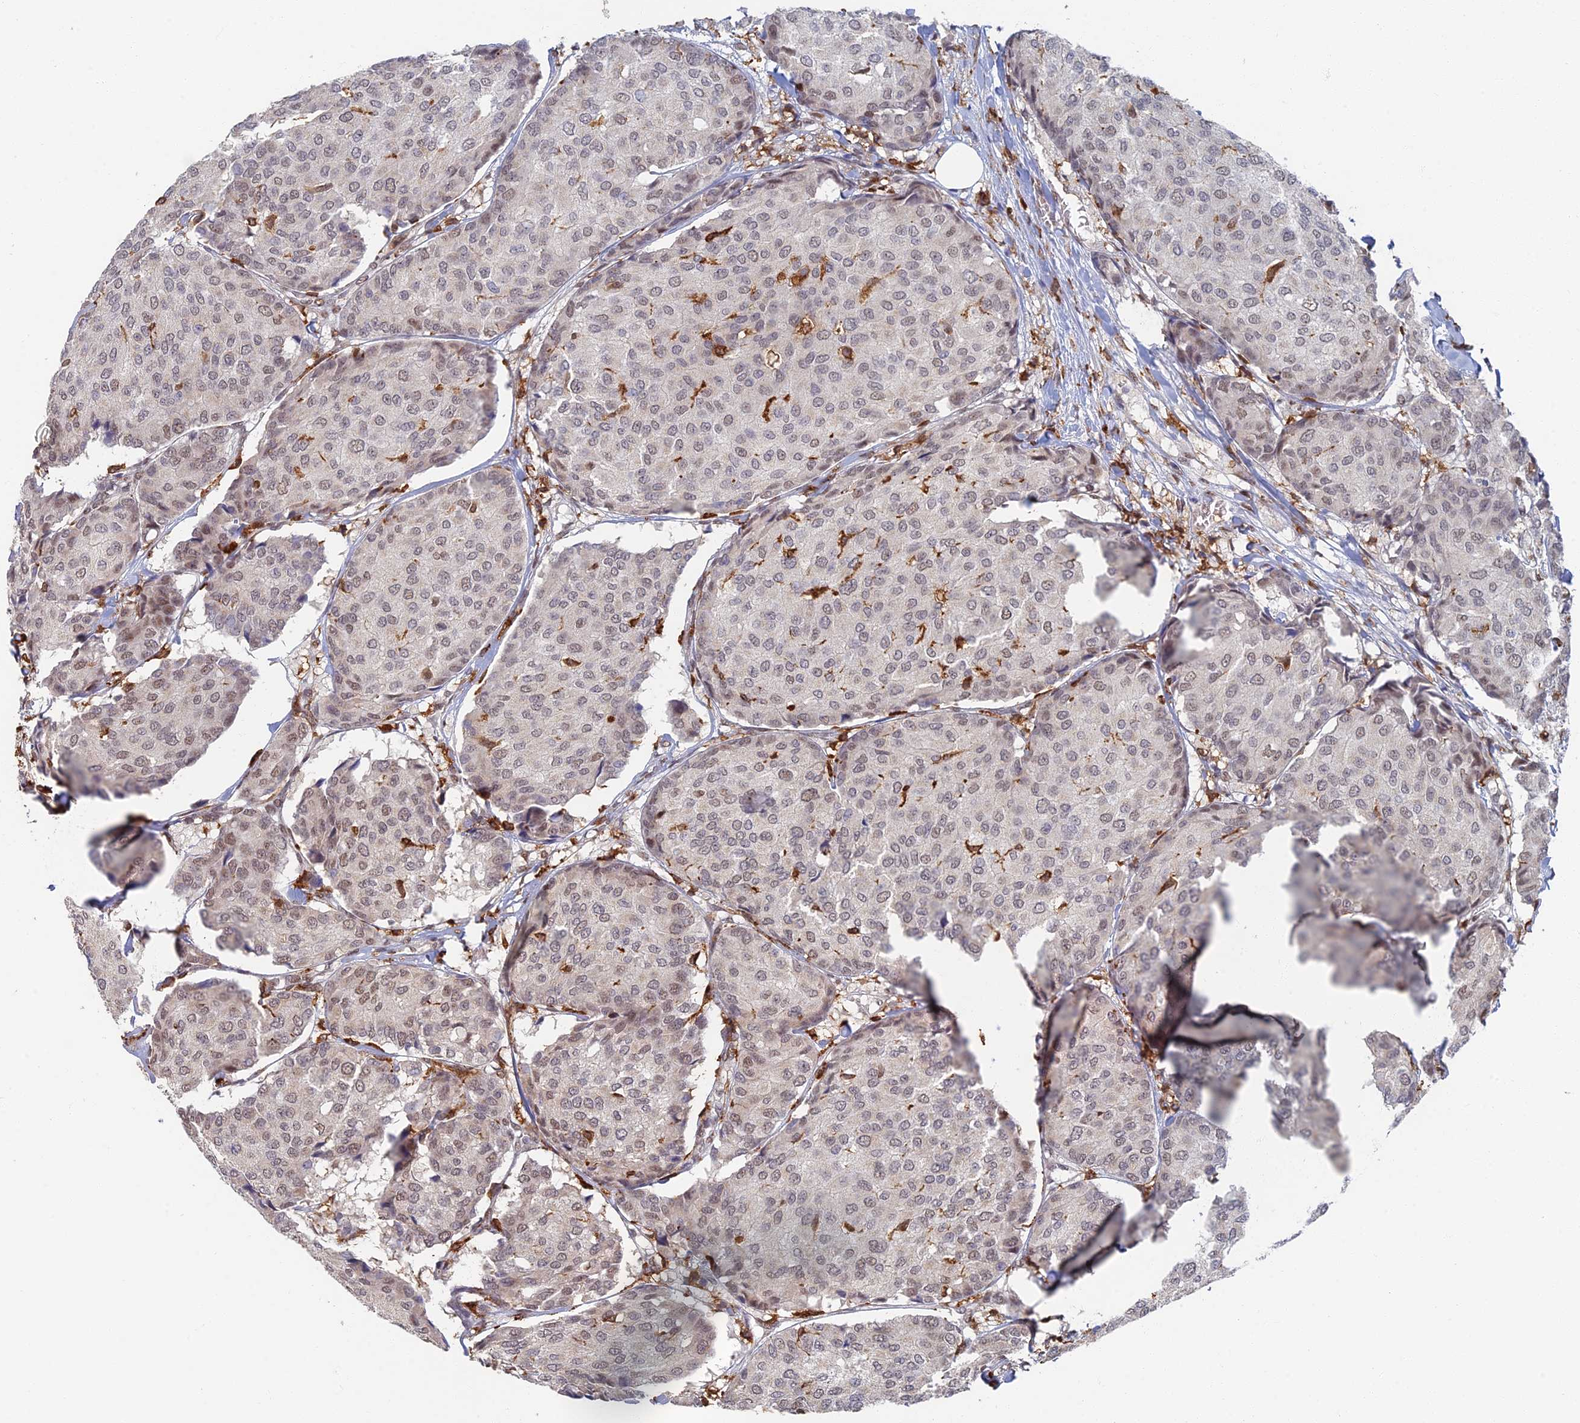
{"staining": {"intensity": "weak", "quantity": "25%-75%", "location": "nuclear"}, "tissue": "breast cancer", "cell_type": "Tumor cells", "image_type": "cancer", "snomed": [{"axis": "morphology", "description": "Duct carcinoma"}, {"axis": "topography", "description": "Breast"}], "caption": "Weak nuclear expression is appreciated in about 25%-75% of tumor cells in invasive ductal carcinoma (breast).", "gene": "GPATCH1", "patient": {"sex": "female", "age": 75}}